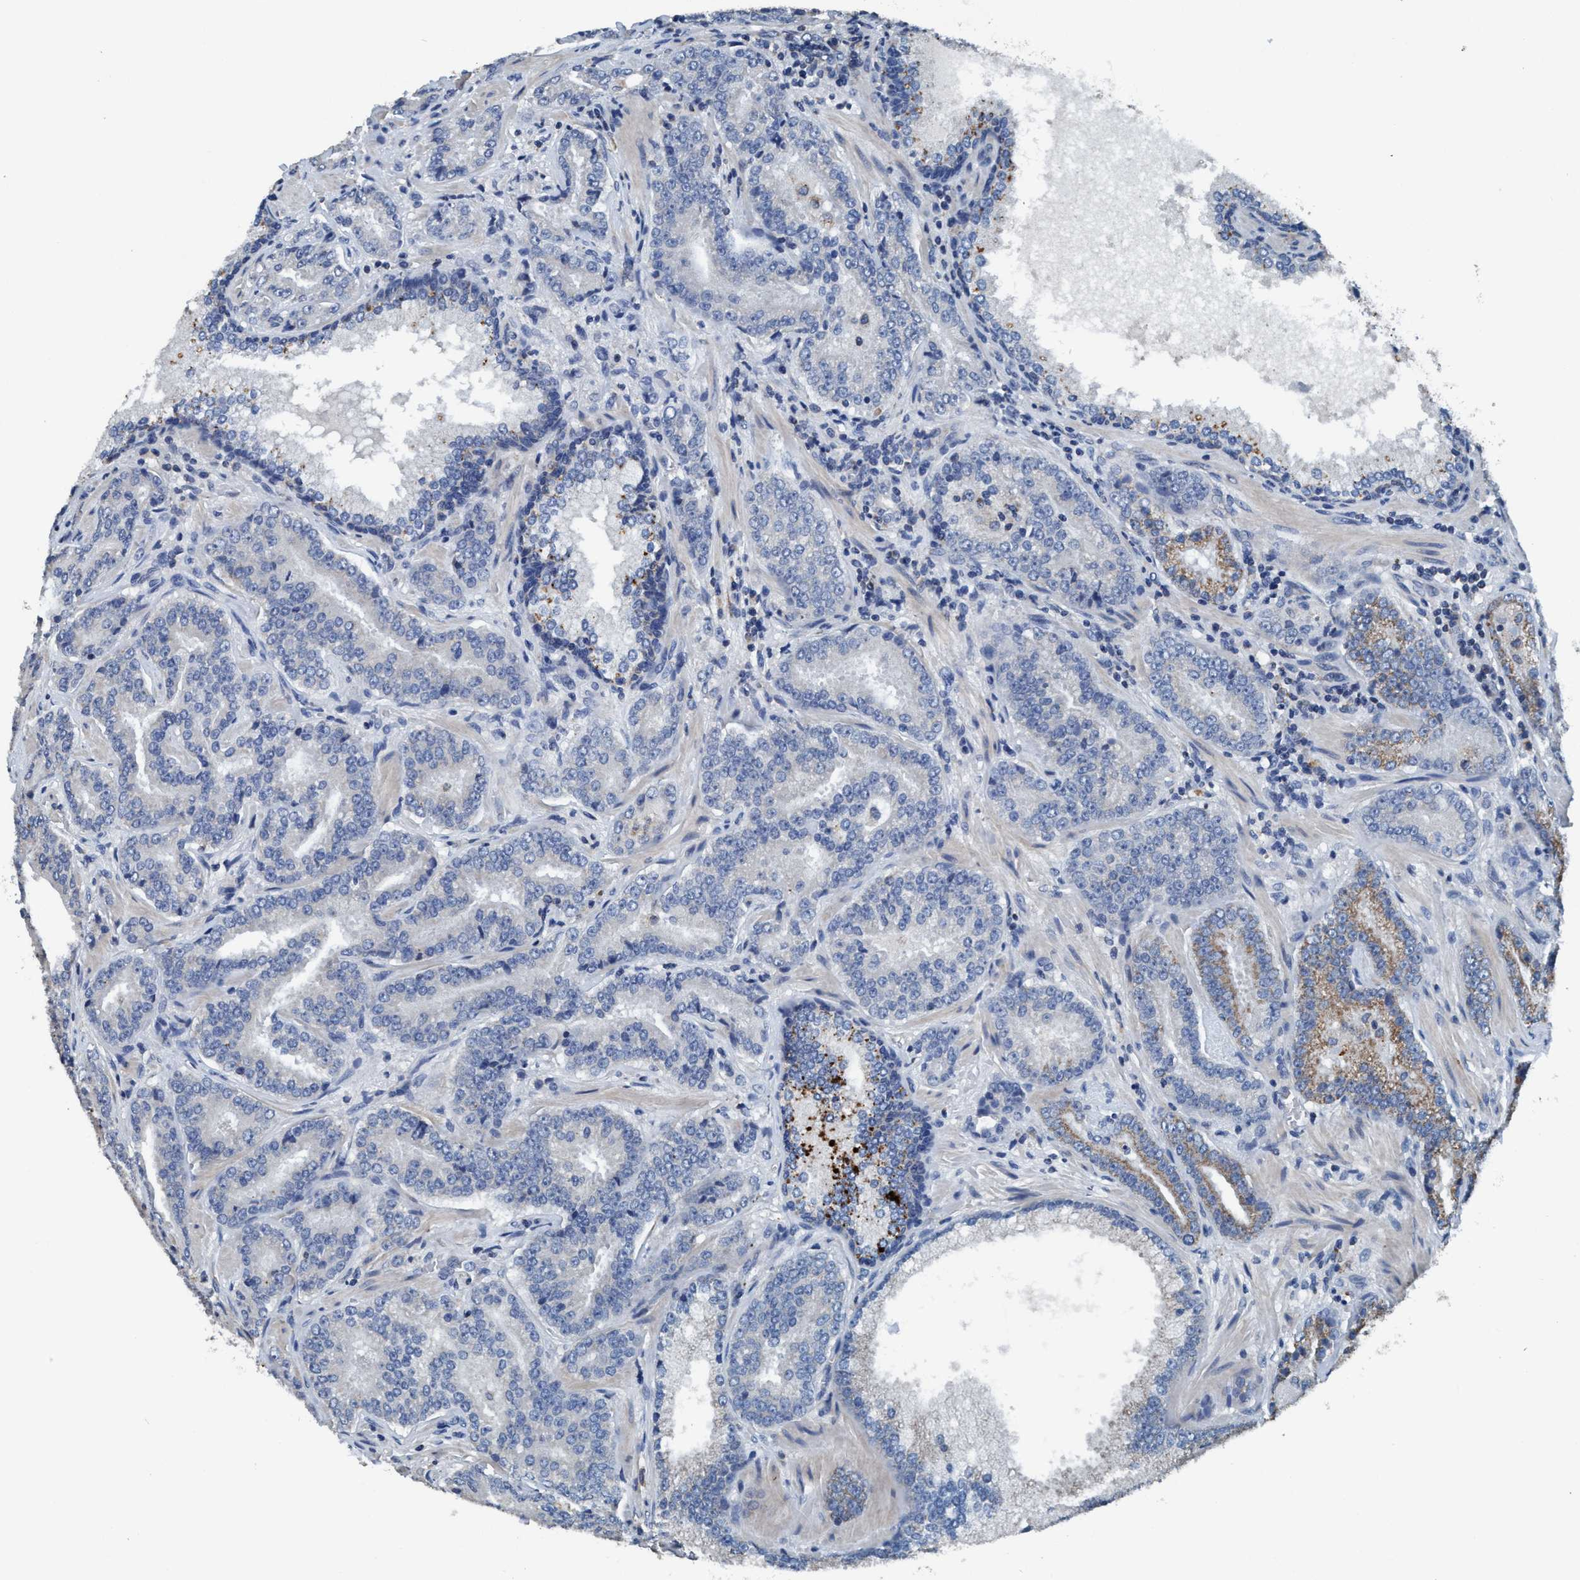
{"staining": {"intensity": "moderate", "quantity": "25%-75%", "location": "cytoplasmic/membranous"}, "tissue": "prostate cancer", "cell_type": "Tumor cells", "image_type": "cancer", "snomed": [{"axis": "morphology", "description": "Adenocarcinoma, Low grade"}, {"axis": "topography", "description": "Prostate"}], "caption": "Immunohistochemistry (DAB) staining of human prostate cancer exhibits moderate cytoplasmic/membranous protein expression in approximately 25%-75% of tumor cells.", "gene": "ANKFN1", "patient": {"sex": "male", "age": 51}}